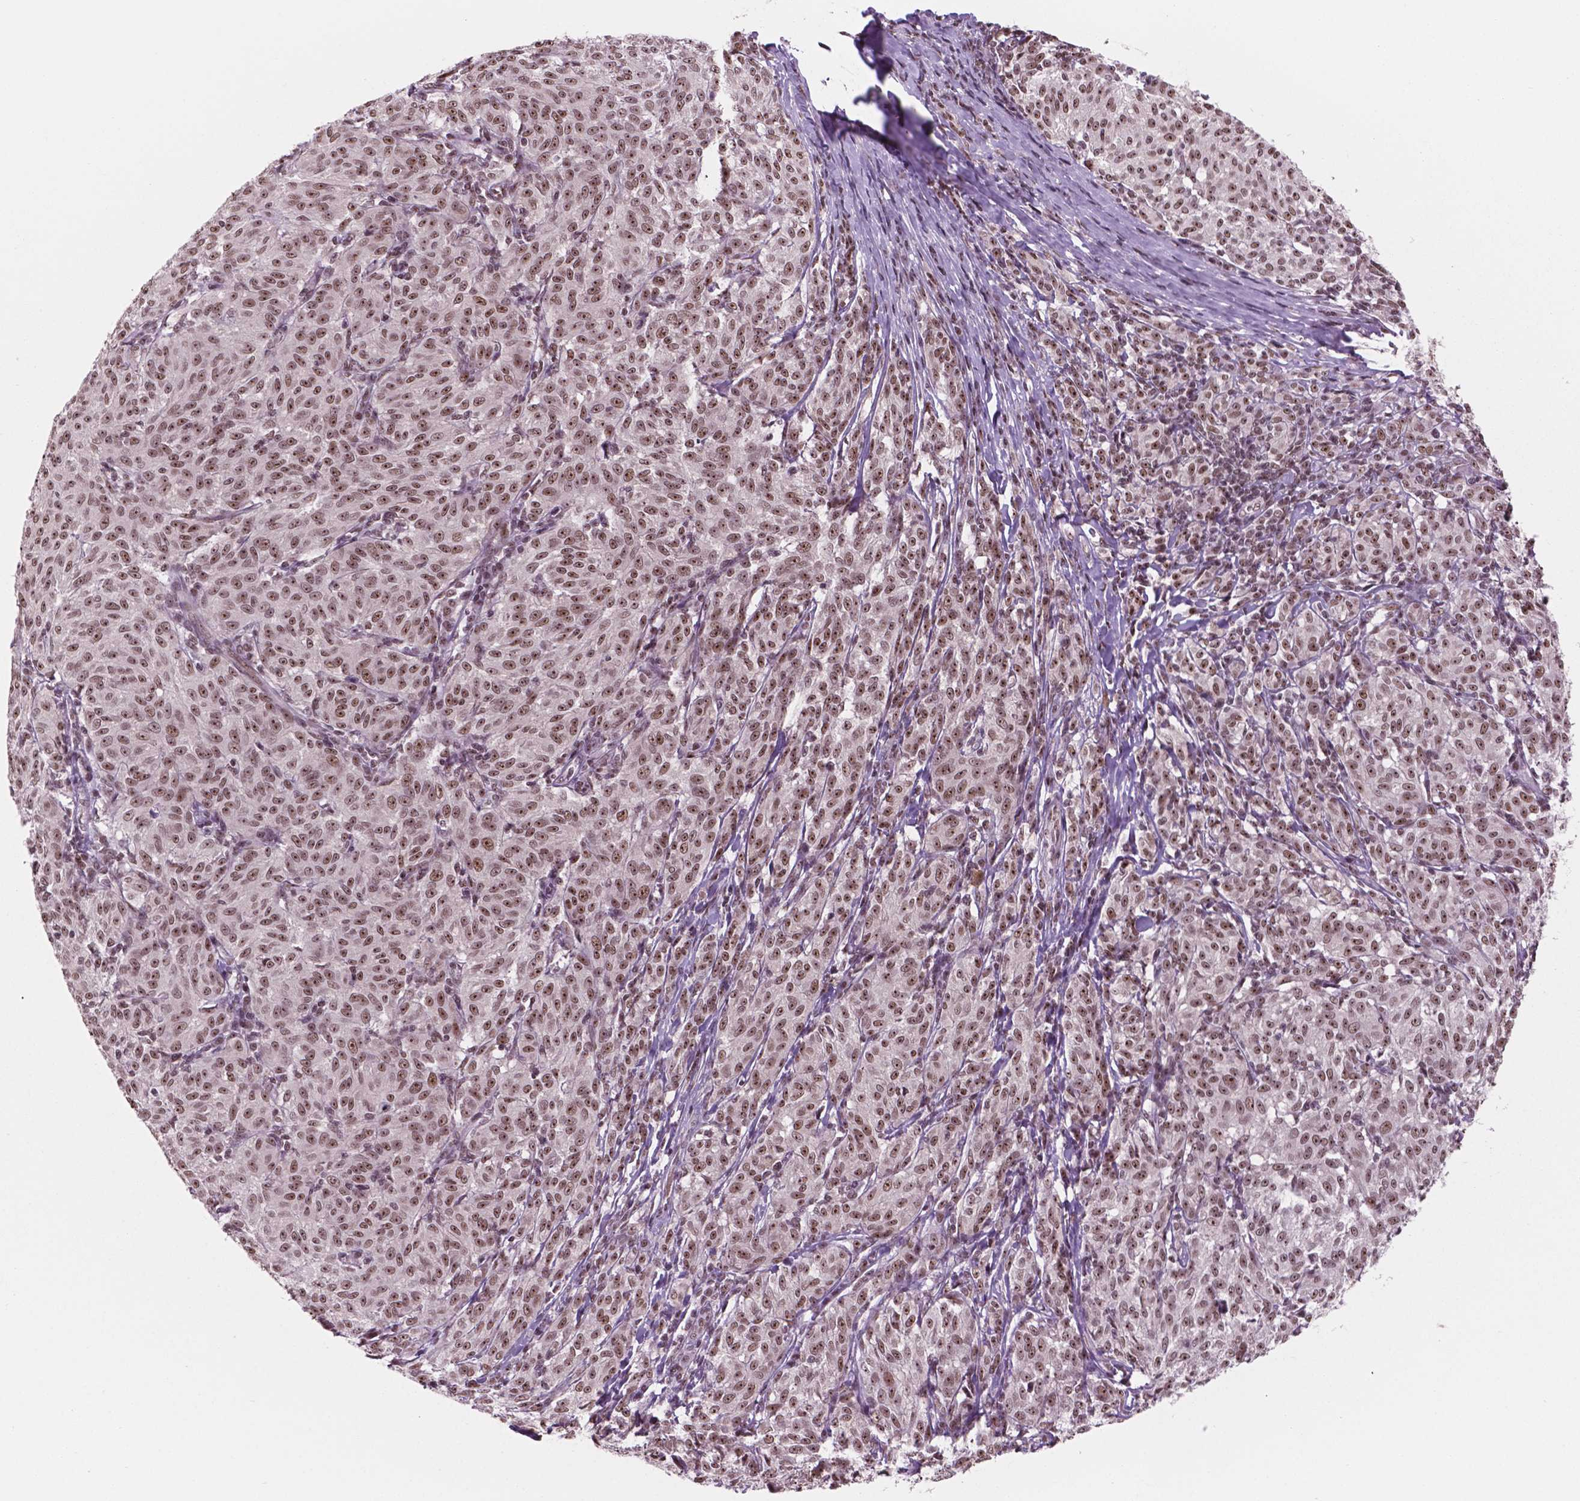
{"staining": {"intensity": "moderate", "quantity": ">75%", "location": "nuclear"}, "tissue": "melanoma", "cell_type": "Tumor cells", "image_type": "cancer", "snomed": [{"axis": "morphology", "description": "Malignant melanoma, NOS"}, {"axis": "topography", "description": "Skin"}], "caption": "This histopathology image shows immunohistochemistry staining of human malignant melanoma, with medium moderate nuclear expression in approximately >75% of tumor cells.", "gene": "POLR2E", "patient": {"sex": "female", "age": 72}}